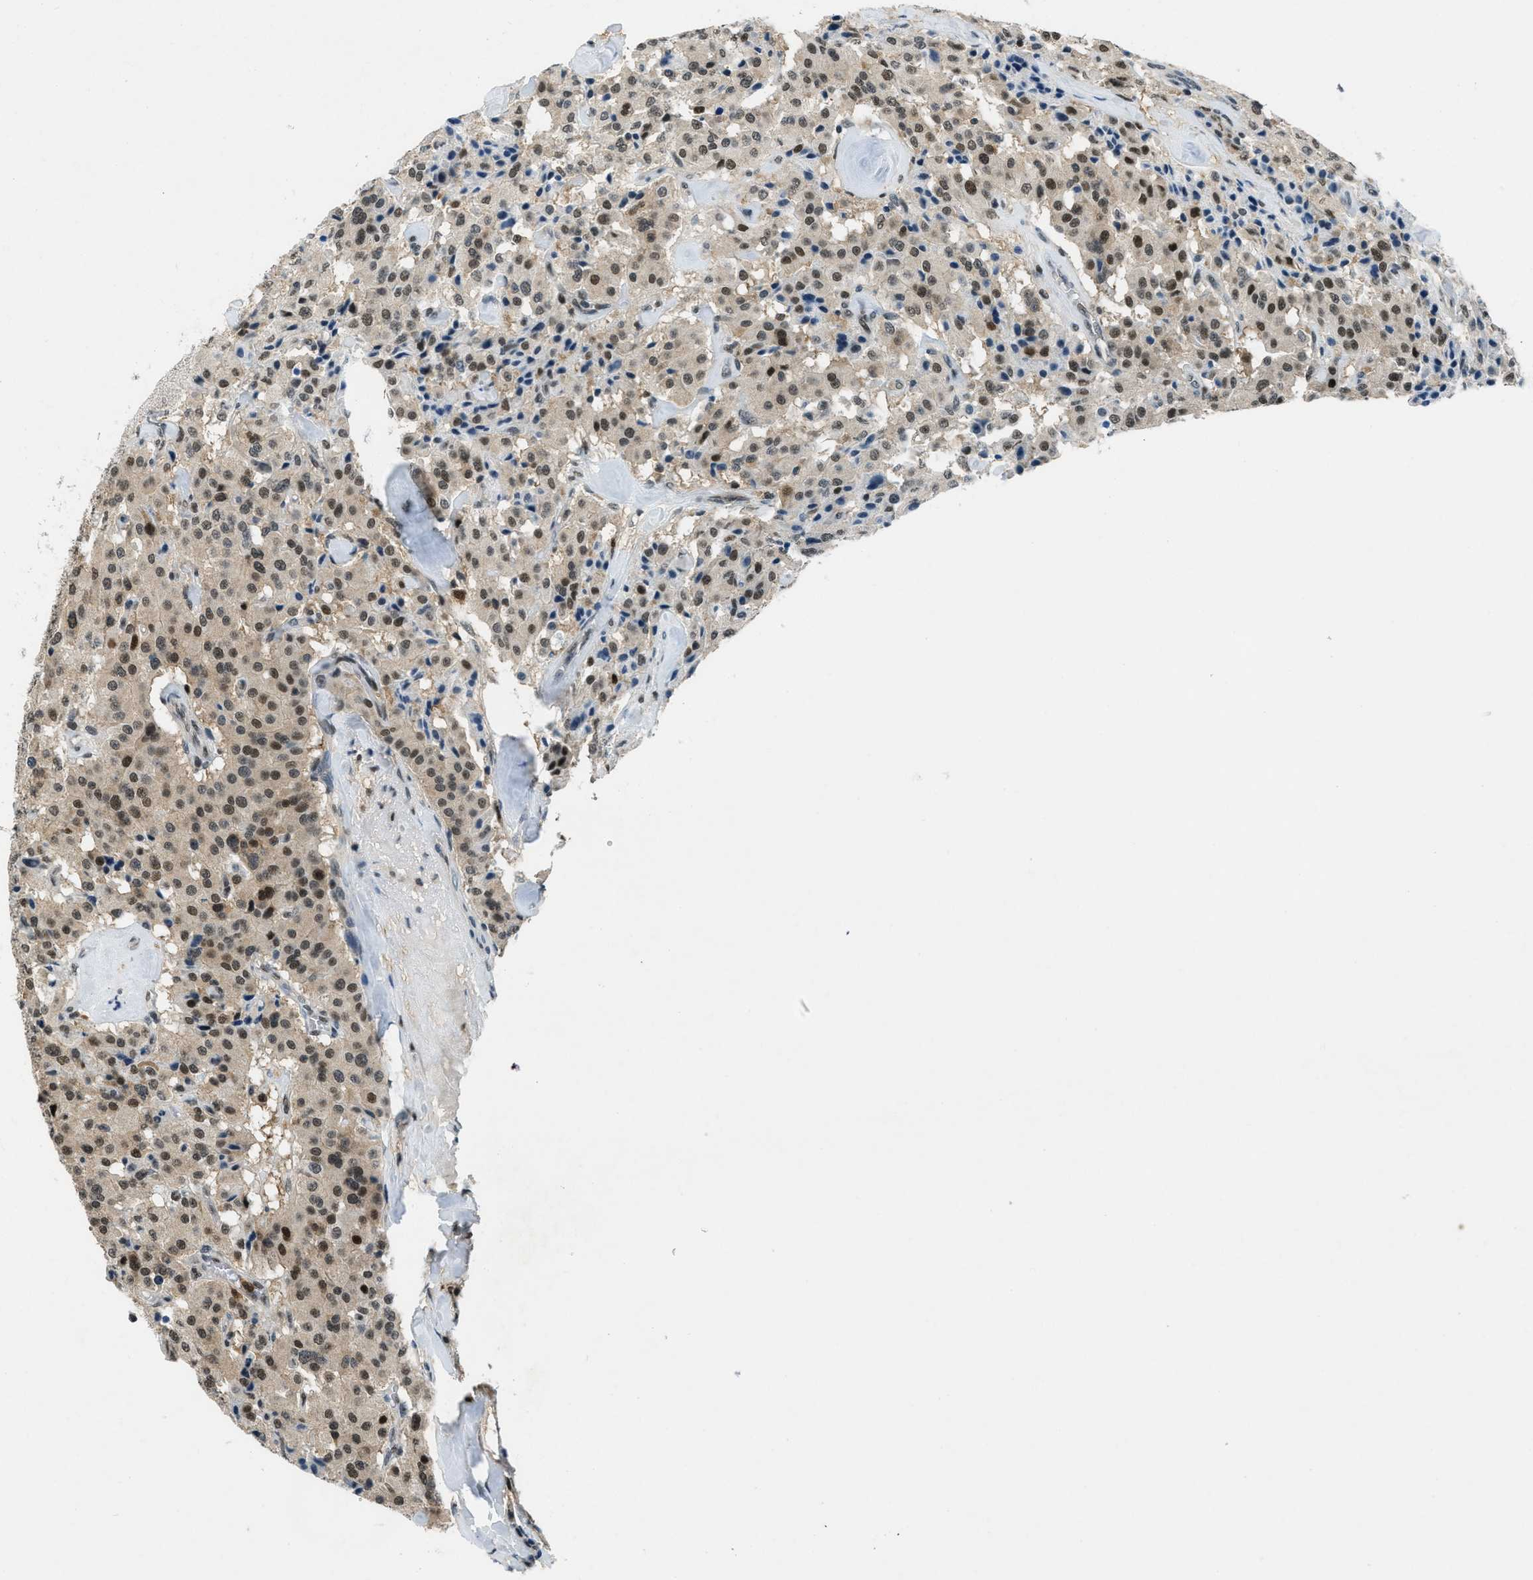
{"staining": {"intensity": "strong", "quantity": ">75%", "location": "nuclear"}, "tissue": "carcinoid", "cell_type": "Tumor cells", "image_type": "cancer", "snomed": [{"axis": "morphology", "description": "Carcinoid, malignant, NOS"}, {"axis": "topography", "description": "Lung"}], "caption": "Carcinoid (malignant) stained for a protein shows strong nuclear positivity in tumor cells.", "gene": "OGFR", "patient": {"sex": "male", "age": 30}}